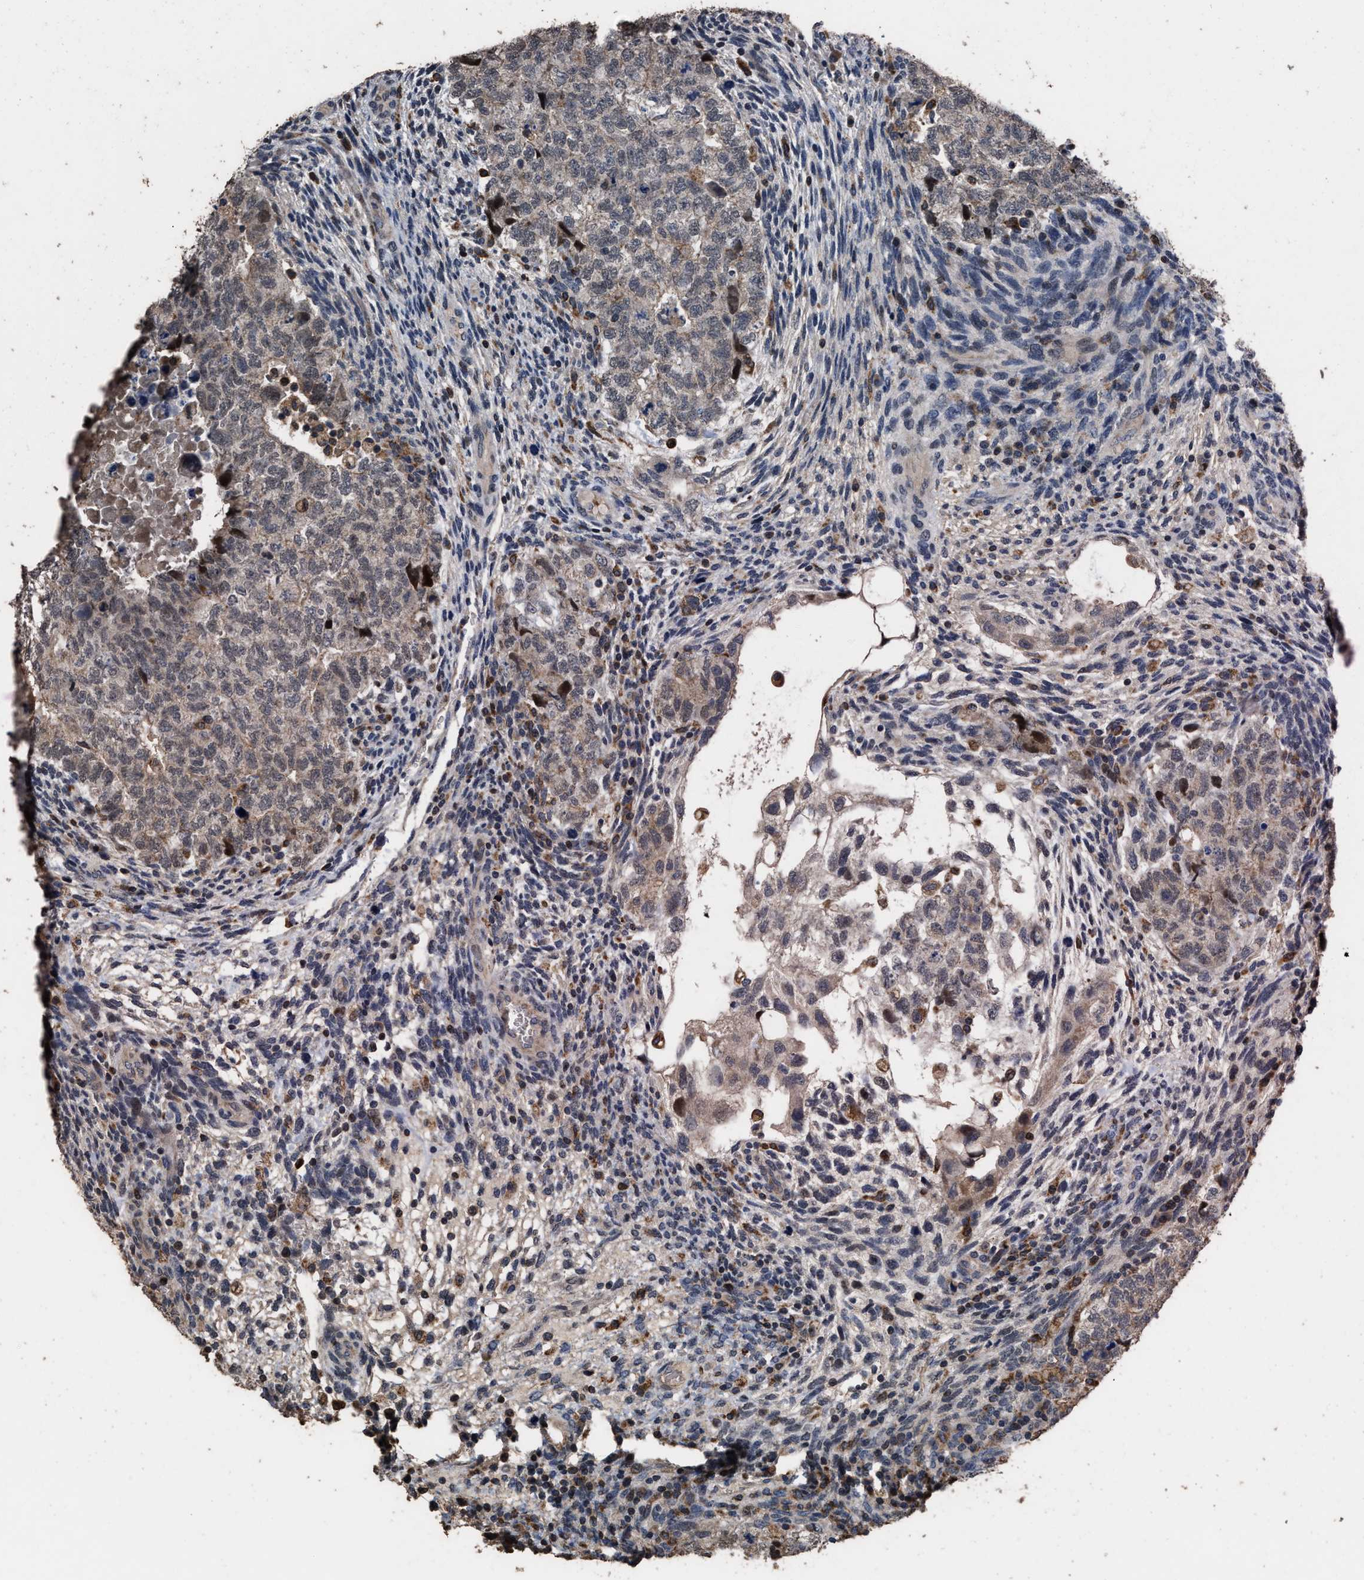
{"staining": {"intensity": "weak", "quantity": ">75%", "location": "cytoplasmic/membranous"}, "tissue": "testis cancer", "cell_type": "Tumor cells", "image_type": "cancer", "snomed": [{"axis": "morphology", "description": "Carcinoma, Embryonal, NOS"}, {"axis": "topography", "description": "Testis"}], "caption": "This image exhibits testis embryonal carcinoma stained with immunohistochemistry to label a protein in brown. The cytoplasmic/membranous of tumor cells show weak positivity for the protein. Nuclei are counter-stained blue.", "gene": "TDRKH", "patient": {"sex": "male", "age": 36}}